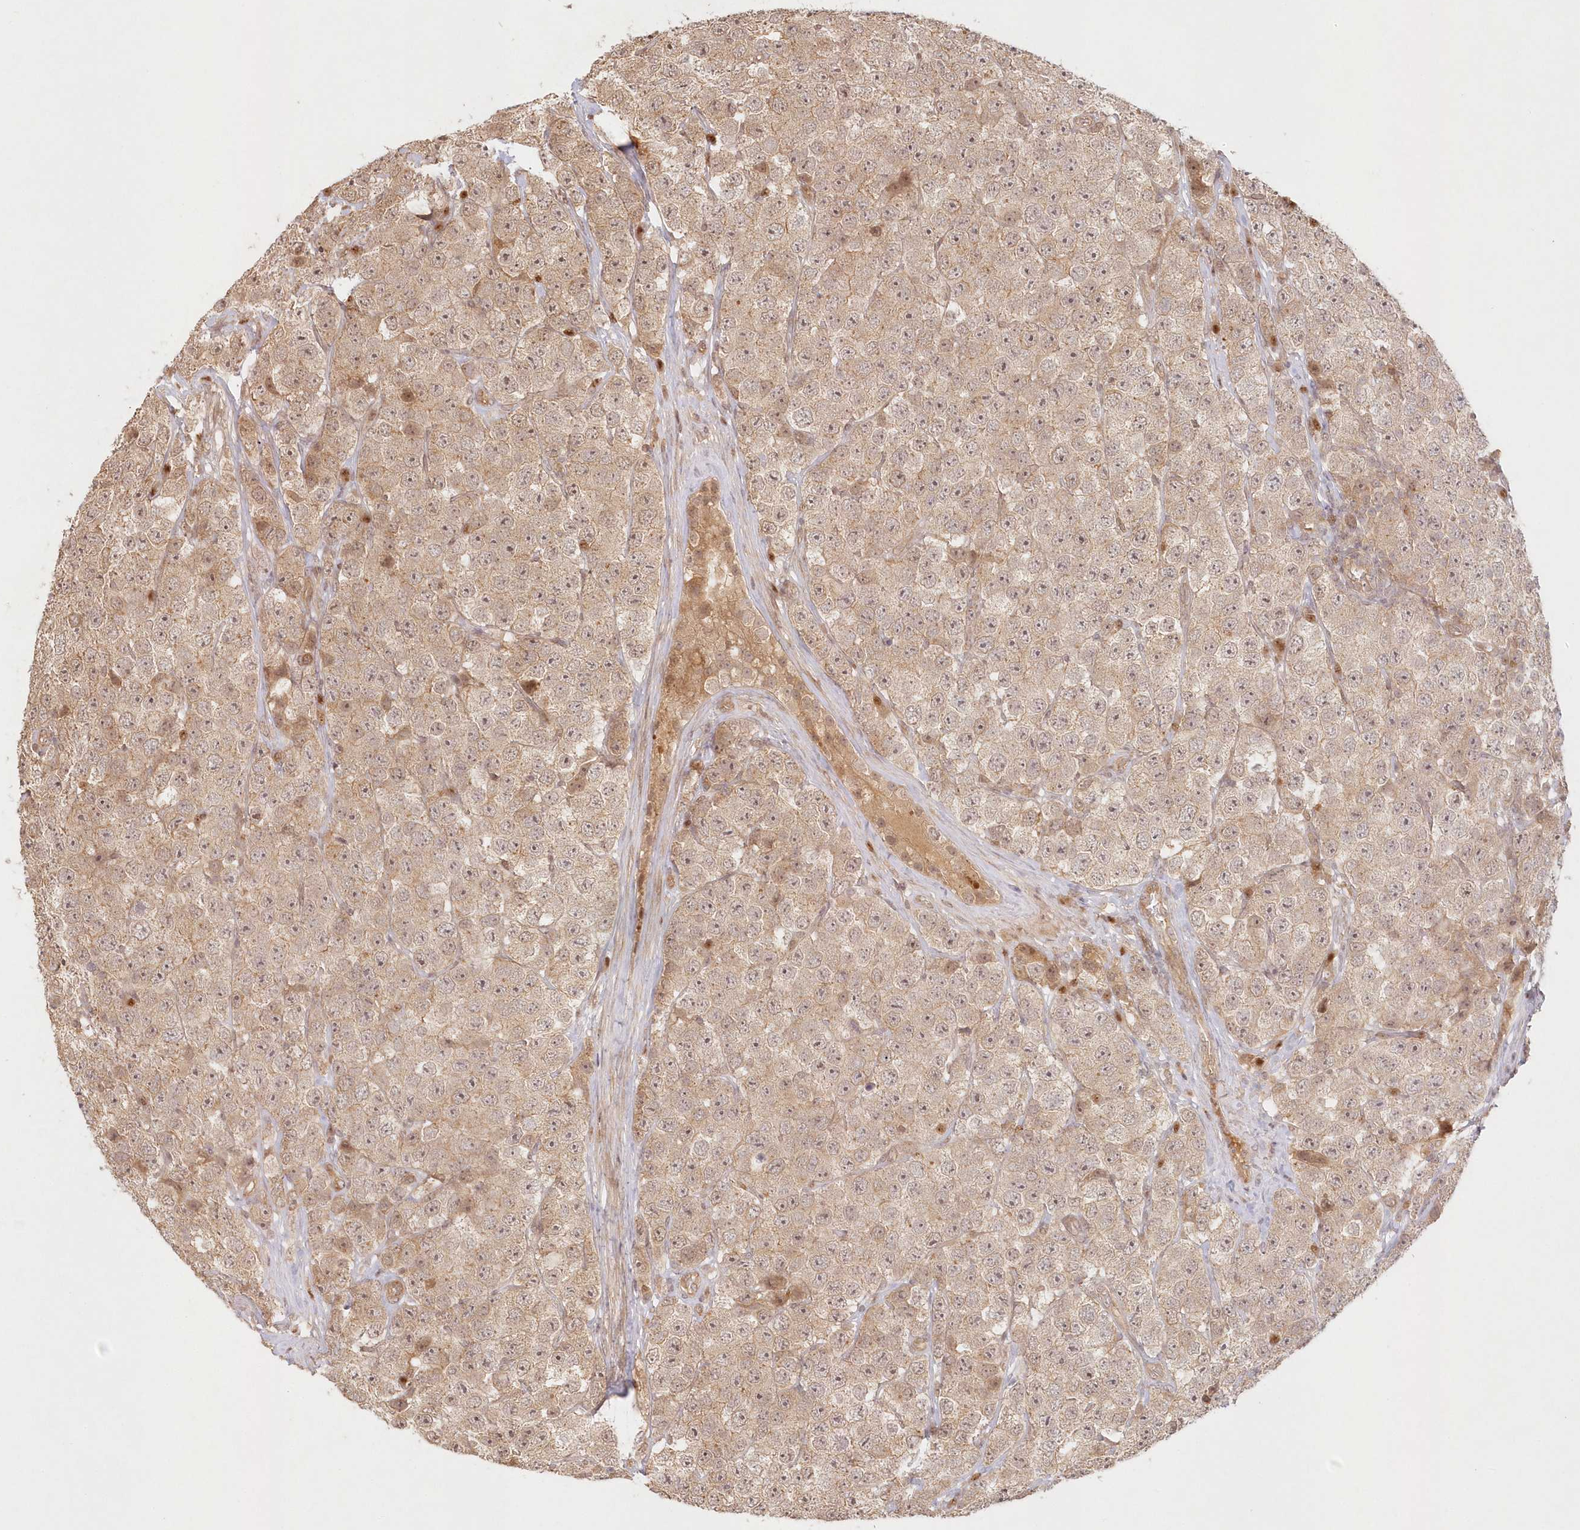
{"staining": {"intensity": "weak", "quantity": ">75%", "location": "cytoplasmic/membranous"}, "tissue": "testis cancer", "cell_type": "Tumor cells", "image_type": "cancer", "snomed": [{"axis": "morphology", "description": "Seminoma, NOS"}, {"axis": "topography", "description": "Testis"}], "caption": "This is an image of immunohistochemistry (IHC) staining of testis seminoma, which shows weak staining in the cytoplasmic/membranous of tumor cells.", "gene": "KIAA0232", "patient": {"sex": "male", "age": 28}}